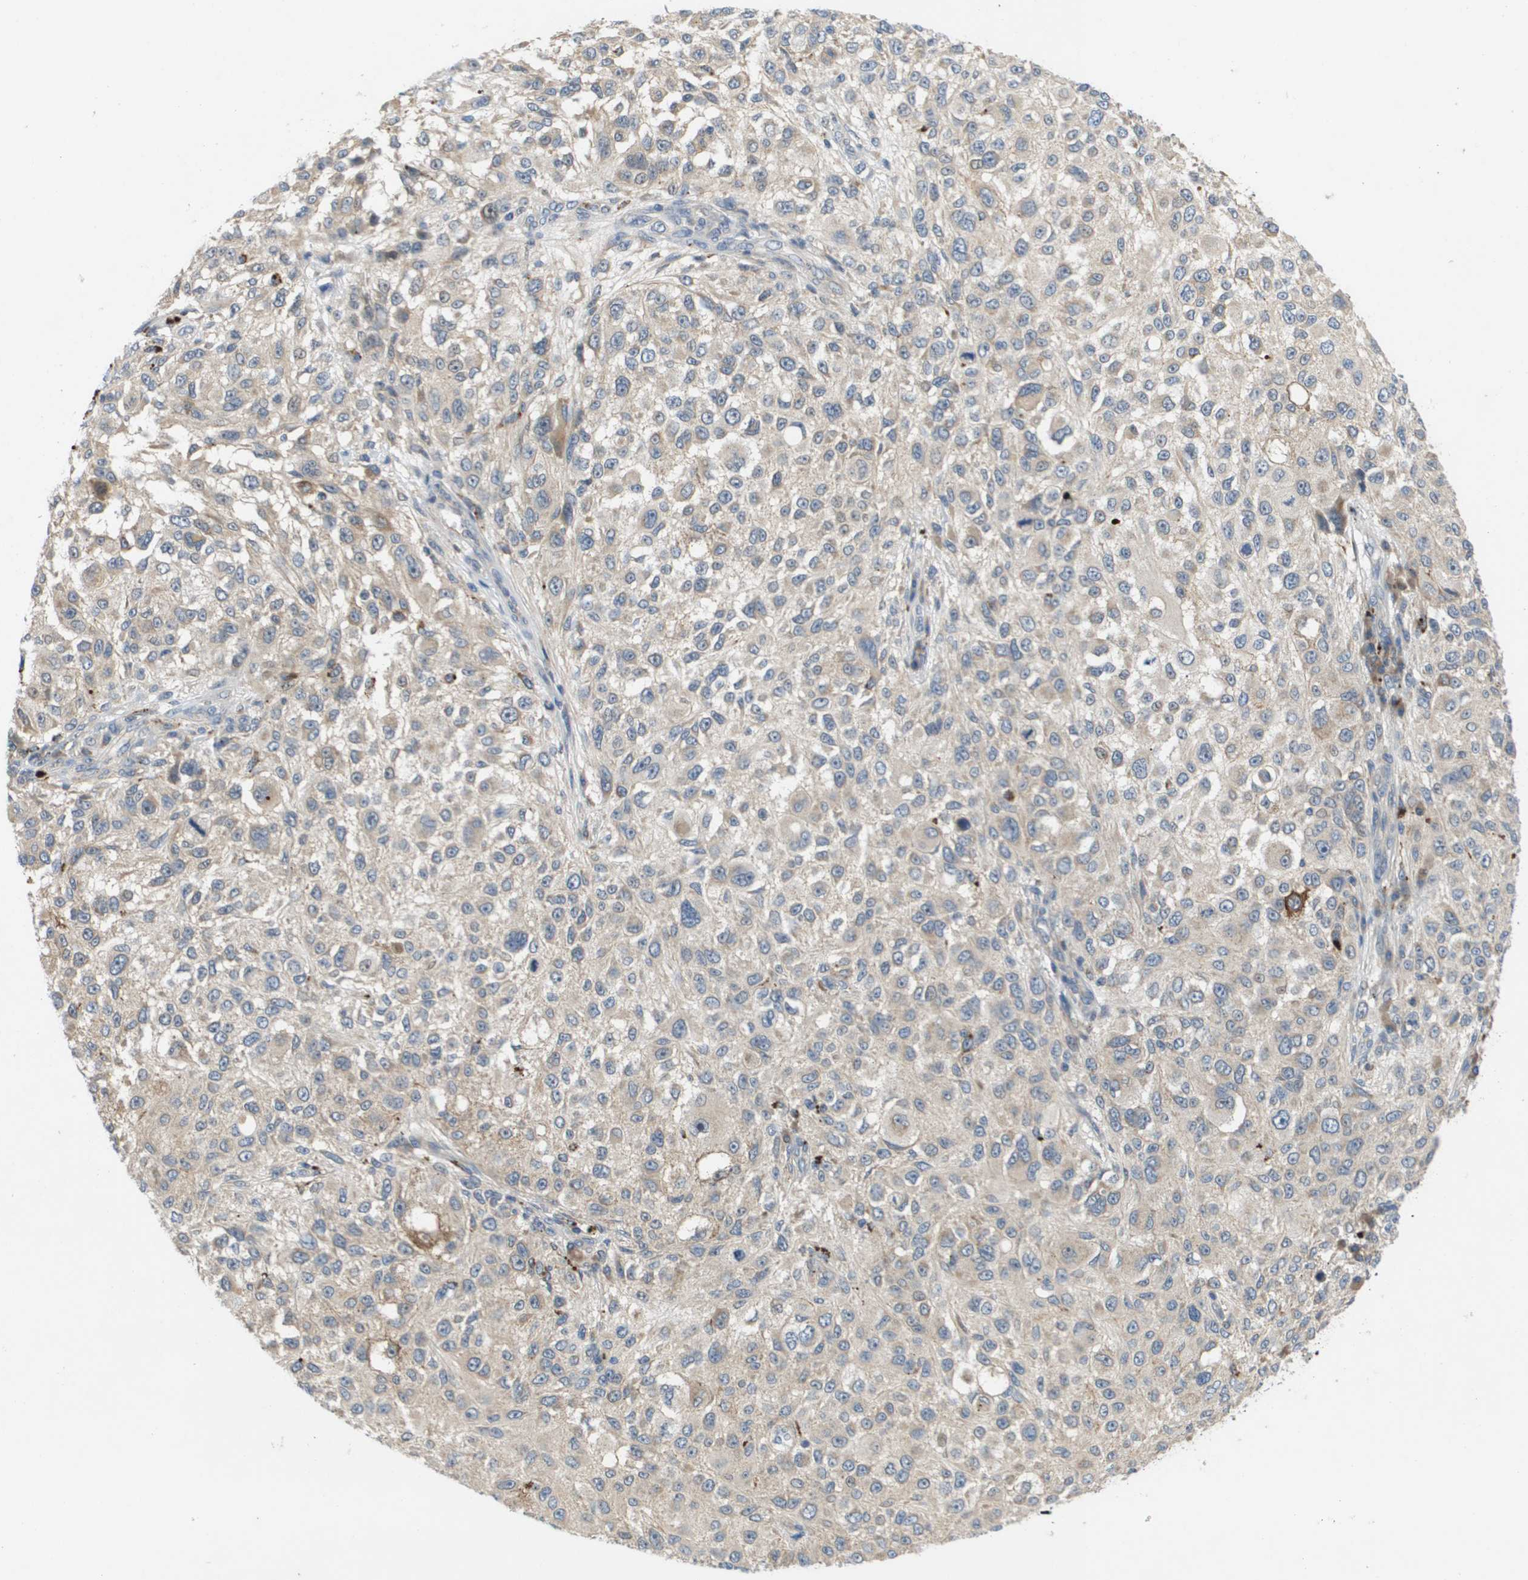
{"staining": {"intensity": "negative", "quantity": "none", "location": "none"}, "tissue": "melanoma", "cell_type": "Tumor cells", "image_type": "cancer", "snomed": [{"axis": "morphology", "description": "Necrosis, NOS"}, {"axis": "morphology", "description": "Malignant melanoma, NOS"}, {"axis": "topography", "description": "Skin"}], "caption": "Malignant melanoma stained for a protein using immunohistochemistry (IHC) displays no expression tumor cells.", "gene": "SLC25A20", "patient": {"sex": "female", "age": 87}}